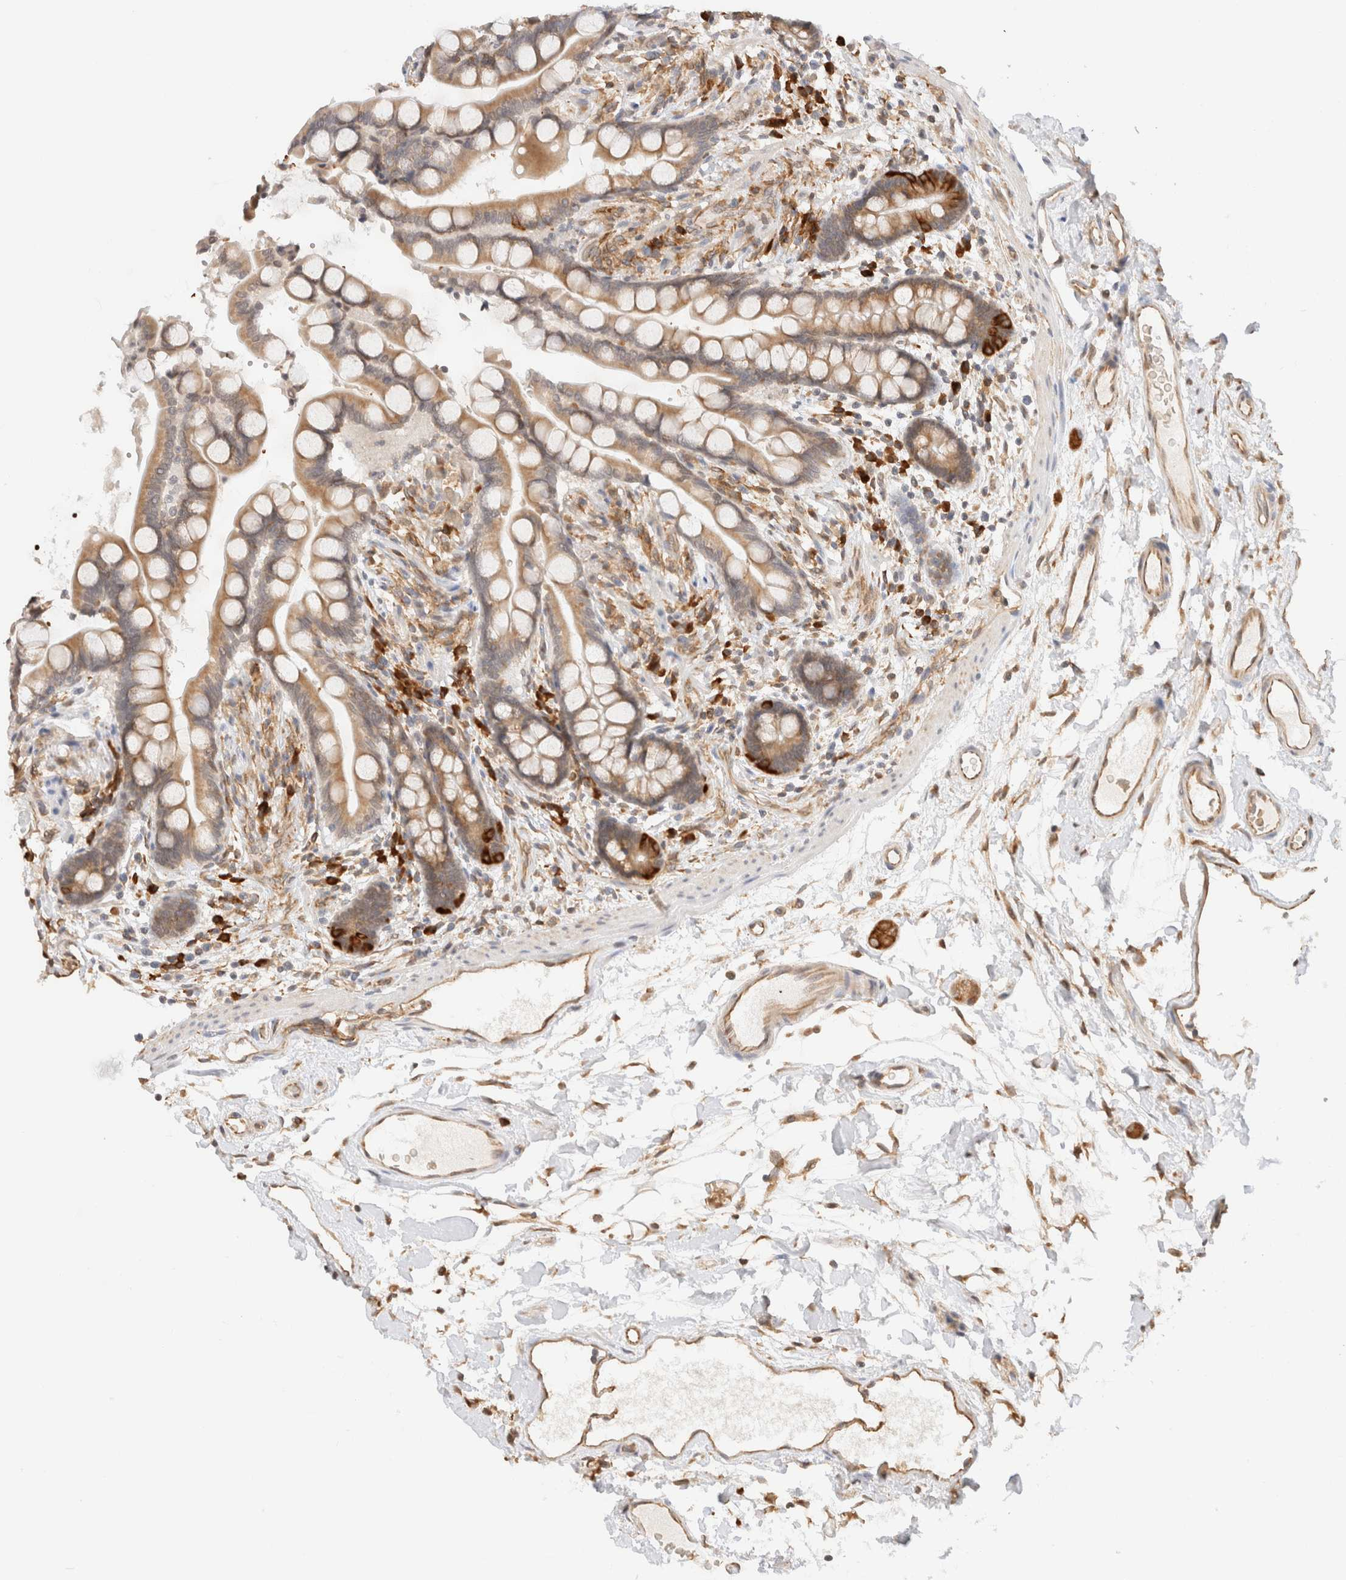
{"staining": {"intensity": "moderate", "quantity": ">75%", "location": "cytoplasmic/membranous"}, "tissue": "colon", "cell_type": "Endothelial cells", "image_type": "normal", "snomed": [{"axis": "morphology", "description": "Normal tissue, NOS"}, {"axis": "topography", "description": "Colon"}], "caption": "An immunohistochemistry (IHC) micrograph of benign tissue is shown. Protein staining in brown labels moderate cytoplasmic/membranous positivity in colon within endothelial cells.", "gene": "SYVN1", "patient": {"sex": "male", "age": 73}}